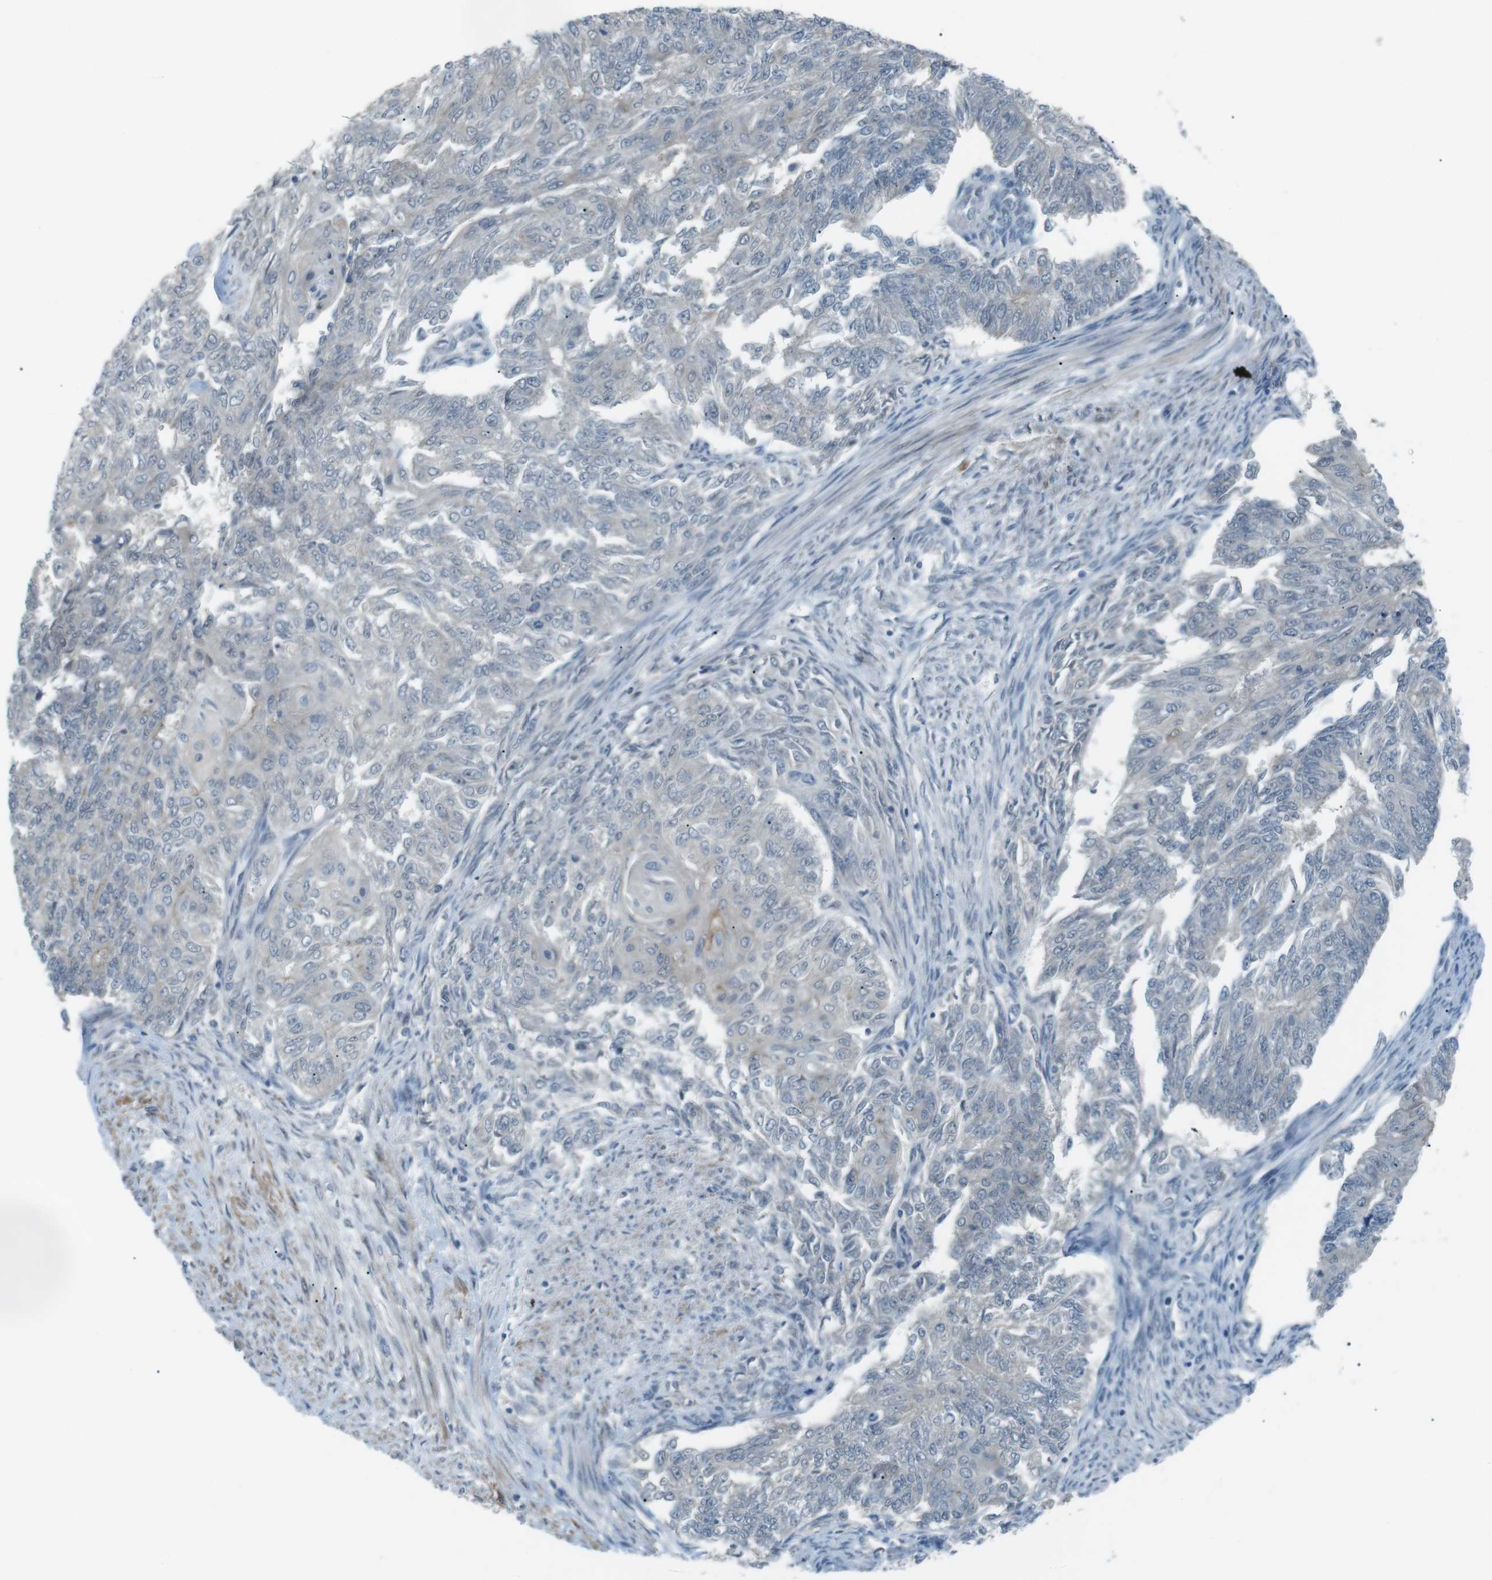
{"staining": {"intensity": "negative", "quantity": "none", "location": "none"}, "tissue": "endometrial cancer", "cell_type": "Tumor cells", "image_type": "cancer", "snomed": [{"axis": "morphology", "description": "Adenocarcinoma, NOS"}, {"axis": "topography", "description": "Endometrium"}], "caption": "Tumor cells are negative for brown protein staining in endometrial cancer.", "gene": "RTN3", "patient": {"sex": "female", "age": 32}}